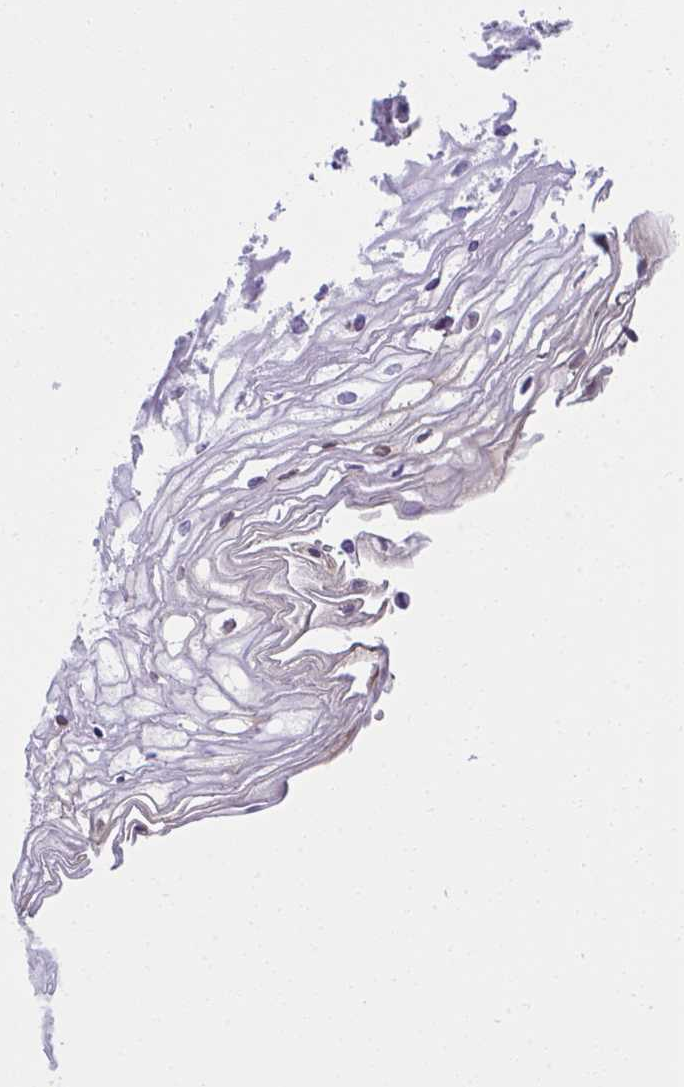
{"staining": {"intensity": "negative", "quantity": "none", "location": "none"}, "tissue": "cervix", "cell_type": "Glandular cells", "image_type": "normal", "snomed": [{"axis": "morphology", "description": "Normal tissue, NOS"}, {"axis": "topography", "description": "Cervix"}], "caption": "There is no significant expression in glandular cells of cervix. (Immunohistochemistry, brightfield microscopy, high magnification).", "gene": "RANBP2", "patient": {"sex": "female", "age": 36}}